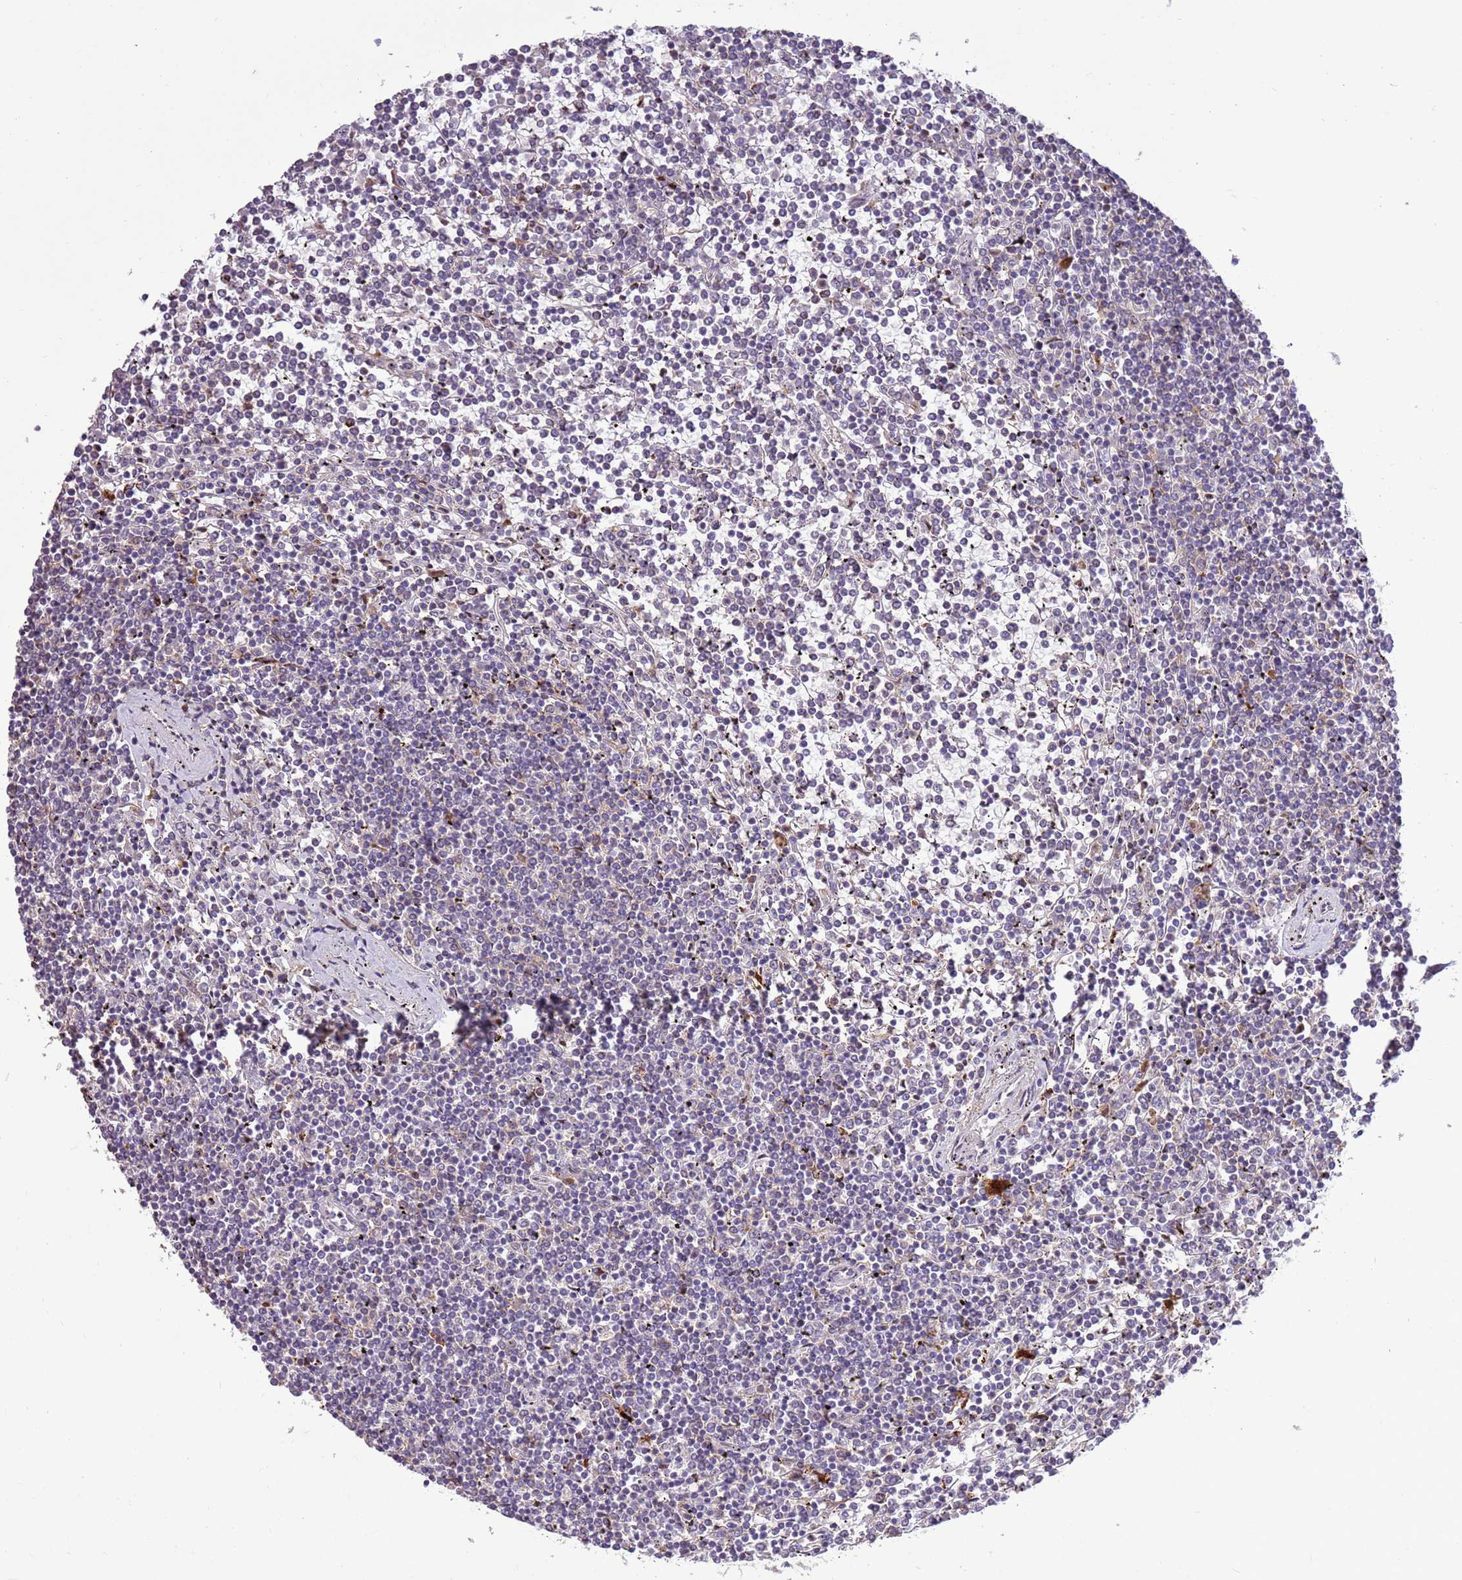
{"staining": {"intensity": "negative", "quantity": "none", "location": "none"}, "tissue": "lymphoma", "cell_type": "Tumor cells", "image_type": "cancer", "snomed": [{"axis": "morphology", "description": "Malignant lymphoma, non-Hodgkin's type, Low grade"}, {"axis": "topography", "description": "Spleen"}], "caption": "Tumor cells are negative for protein expression in human lymphoma. The staining is performed using DAB (3,3'-diaminobenzidine) brown chromogen with nuclei counter-stained in using hematoxylin.", "gene": "LGI4", "patient": {"sex": "female", "age": 19}}